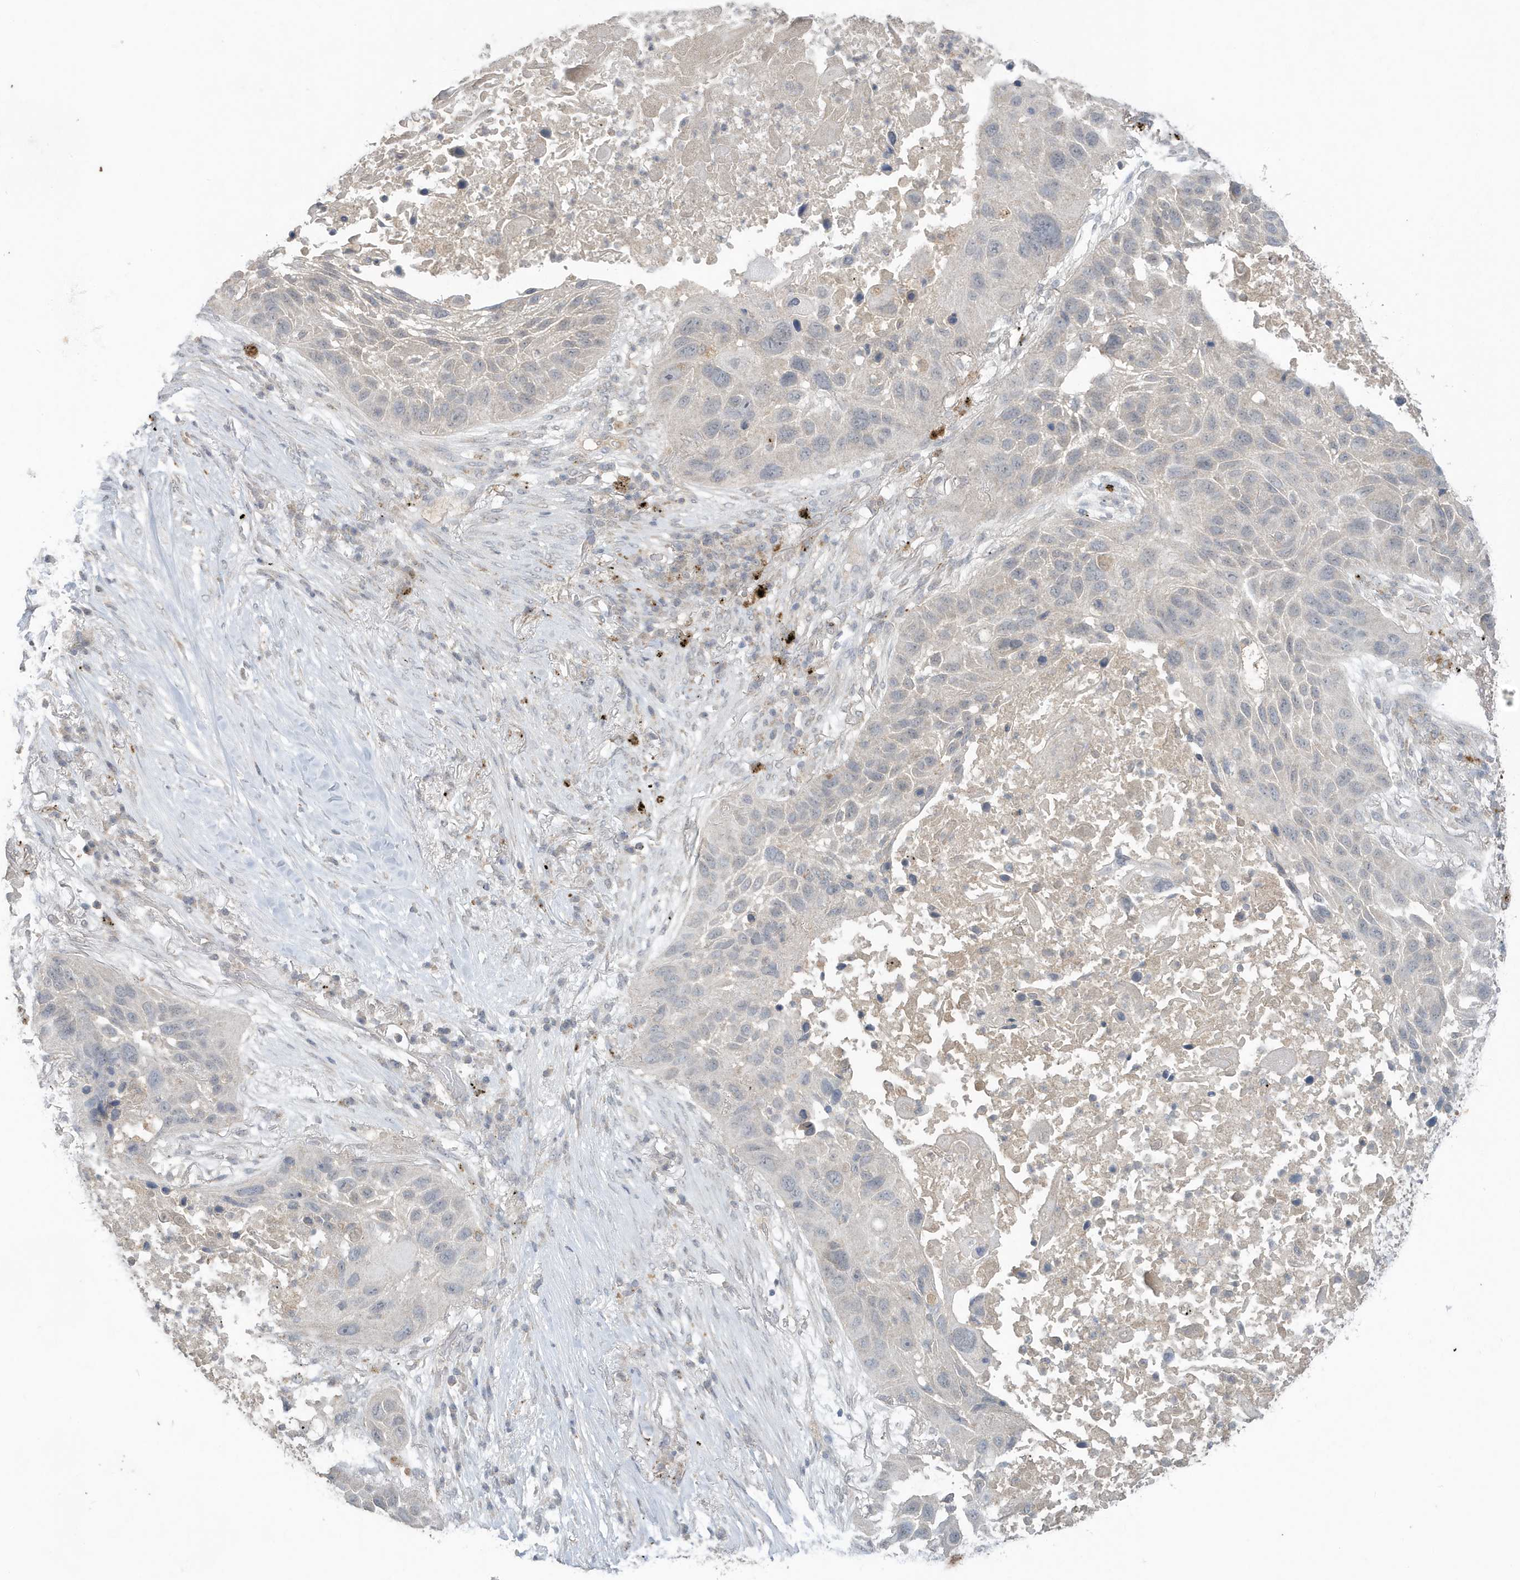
{"staining": {"intensity": "negative", "quantity": "none", "location": "none"}, "tissue": "lung cancer", "cell_type": "Tumor cells", "image_type": "cancer", "snomed": [{"axis": "morphology", "description": "Squamous cell carcinoma, NOS"}, {"axis": "topography", "description": "Lung"}], "caption": "Human squamous cell carcinoma (lung) stained for a protein using immunohistochemistry (IHC) reveals no expression in tumor cells.", "gene": "C1RL", "patient": {"sex": "male", "age": 57}}